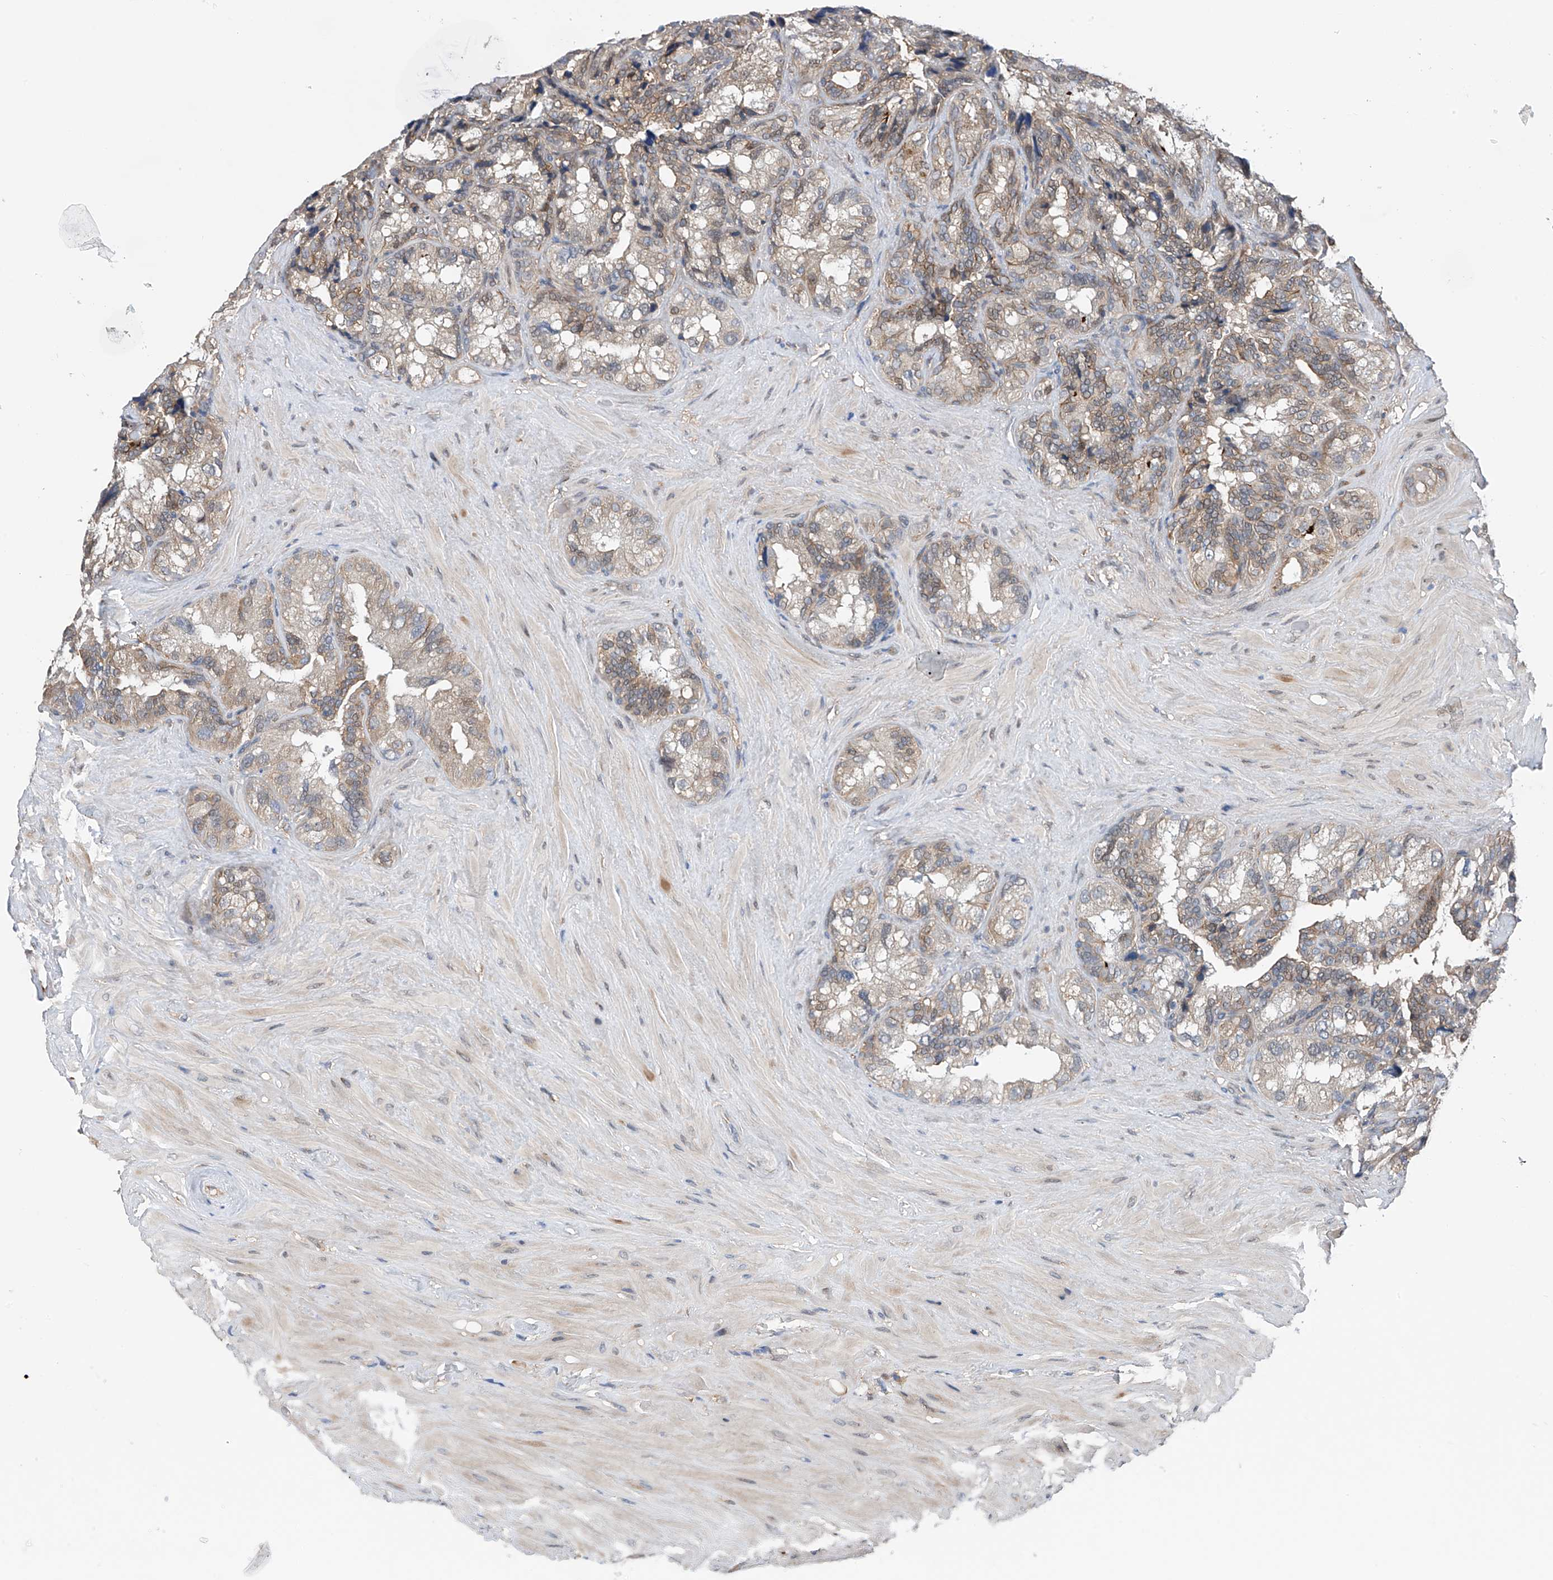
{"staining": {"intensity": "moderate", "quantity": "<25%", "location": "cytoplasmic/membranous"}, "tissue": "seminal vesicle", "cell_type": "Glandular cells", "image_type": "normal", "snomed": [{"axis": "morphology", "description": "Normal tissue, NOS"}, {"axis": "topography", "description": "Prostate"}, {"axis": "topography", "description": "Seminal veicle"}], "caption": "A micrograph showing moderate cytoplasmic/membranous expression in approximately <25% of glandular cells in normal seminal vesicle, as visualized by brown immunohistochemical staining.", "gene": "CHPF", "patient": {"sex": "male", "age": 68}}